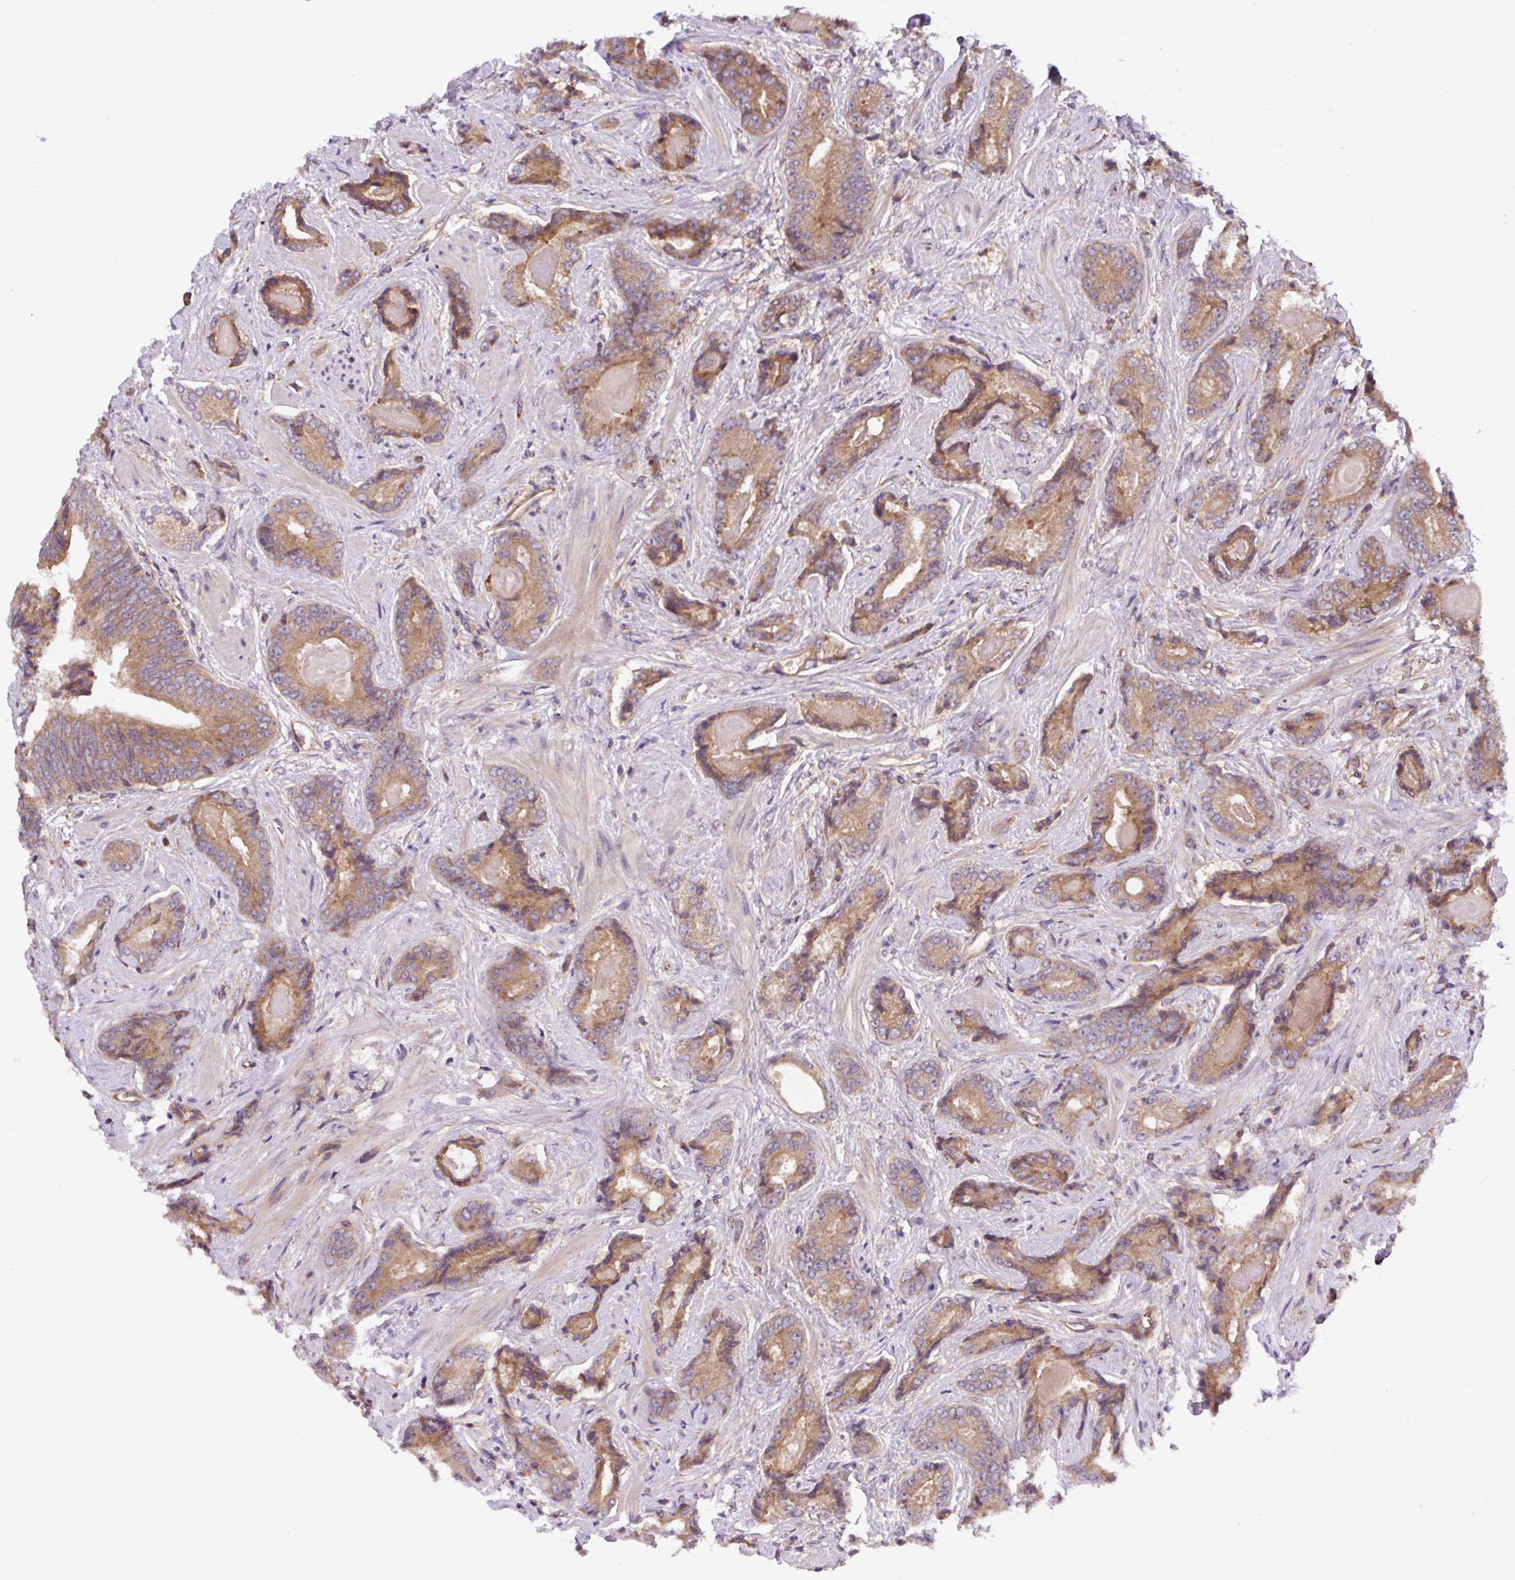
{"staining": {"intensity": "moderate", "quantity": ">75%", "location": "cytoplasmic/membranous"}, "tissue": "prostate cancer", "cell_type": "Tumor cells", "image_type": "cancer", "snomed": [{"axis": "morphology", "description": "Adenocarcinoma, Low grade"}, {"axis": "topography", "description": "Prostate"}], "caption": "Protein expression analysis of prostate cancer (adenocarcinoma (low-grade)) demonstrates moderate cytoplasmic/membranous staining in approximately >75% of tumor cells.", "gene": "APOBEC3D", "patient": {"sex": "male", "age": 62}}